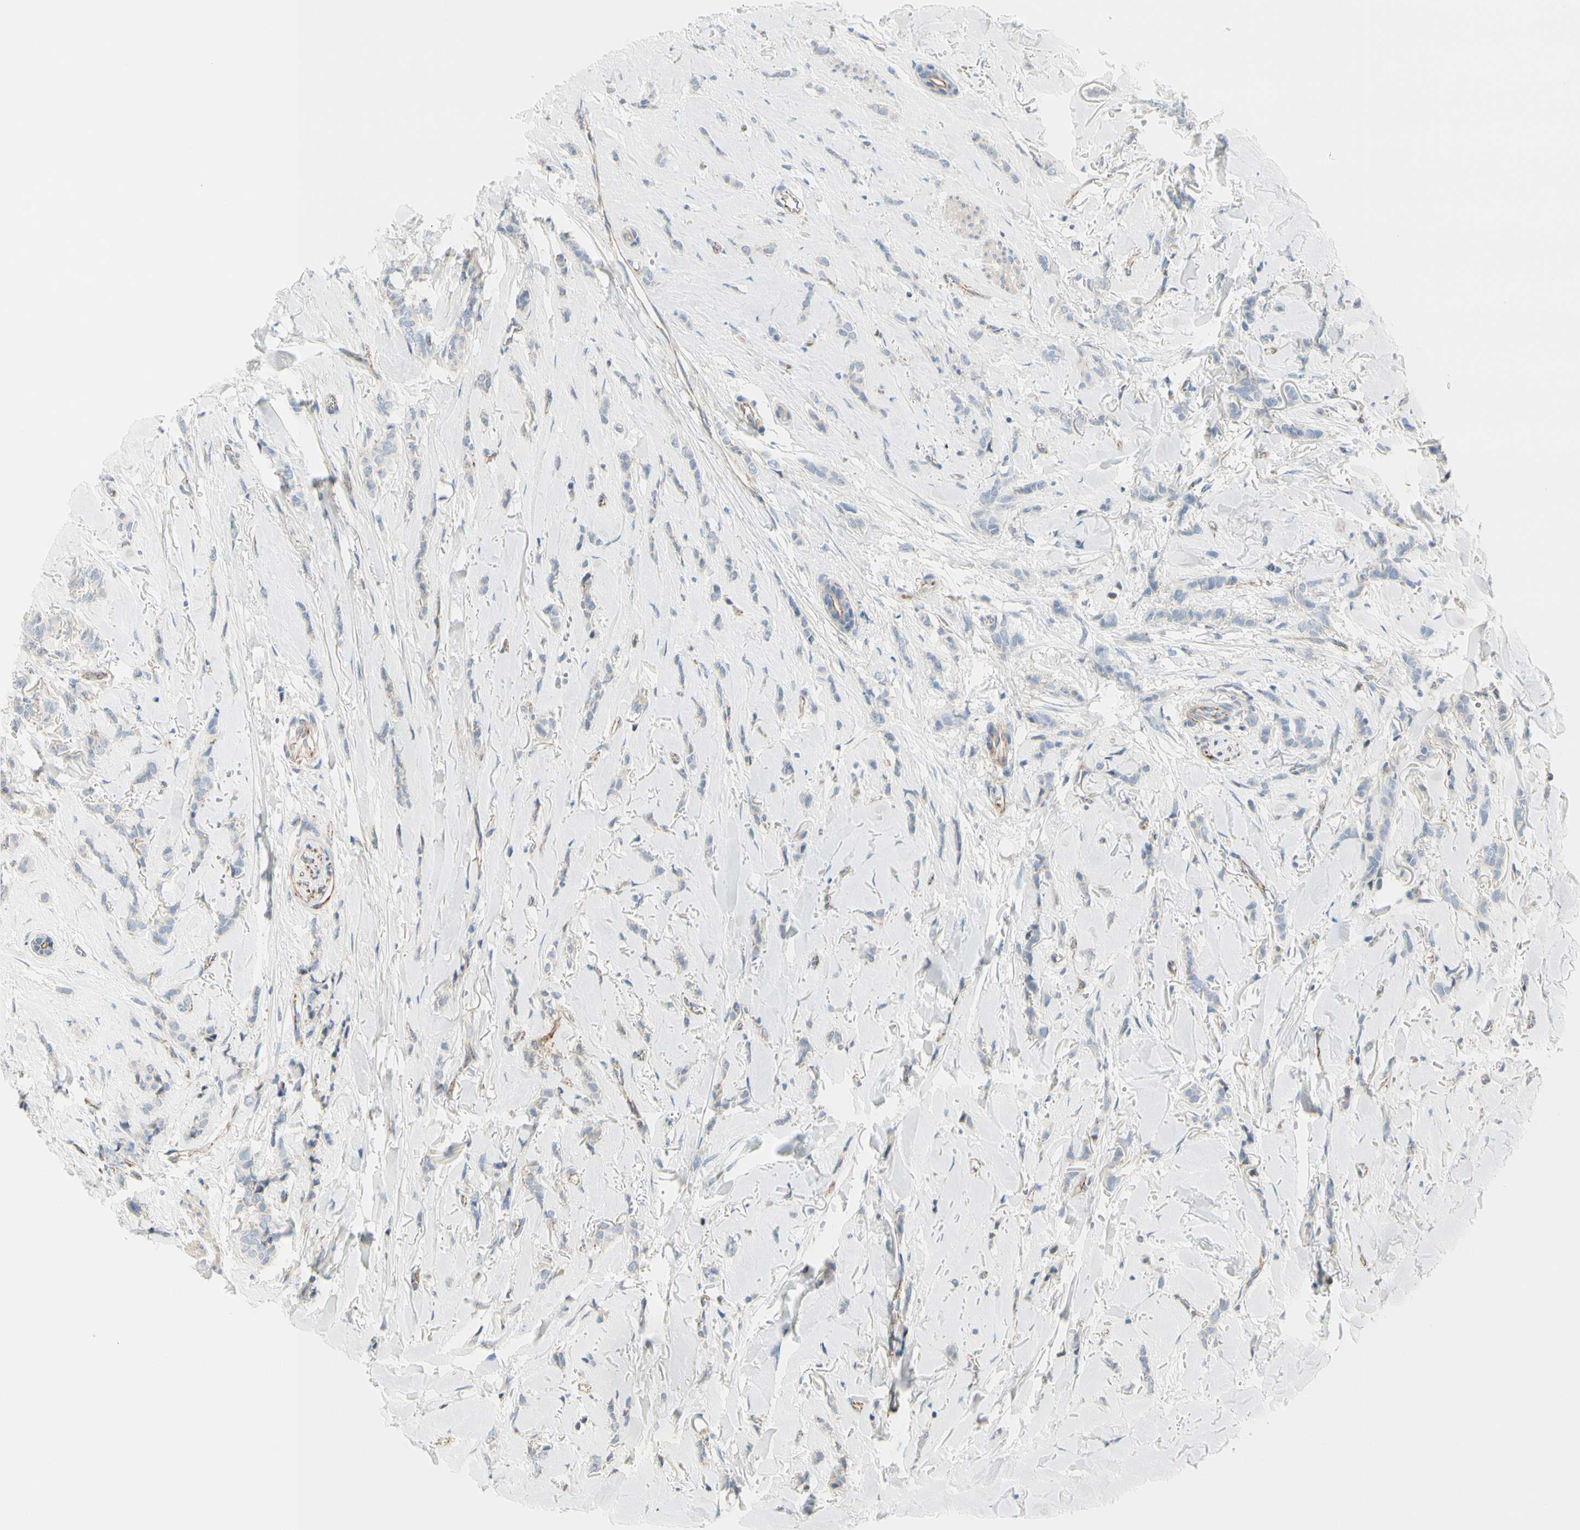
{"staining": {"intensity": "negative", "quantity": "none", "location": "none"}, "tissue": "breast cancer", "cell_type": "Tumor cells", "image_type": "cancer", "snomed": [{"axis": "morphology", "description": "Lobular carcinoma"}, {"axis": "topography", "description": "Skin"}, {"axis": "topography", "description": "Breast"}], "caption": "Immunohistochemistry histopathology image of human lobular carcinoma (breast) stained for a protein (brown), which displays no expression in tumor cells.", "gene": "TJP1", "patient": {"sex": "female", "age": 46}}